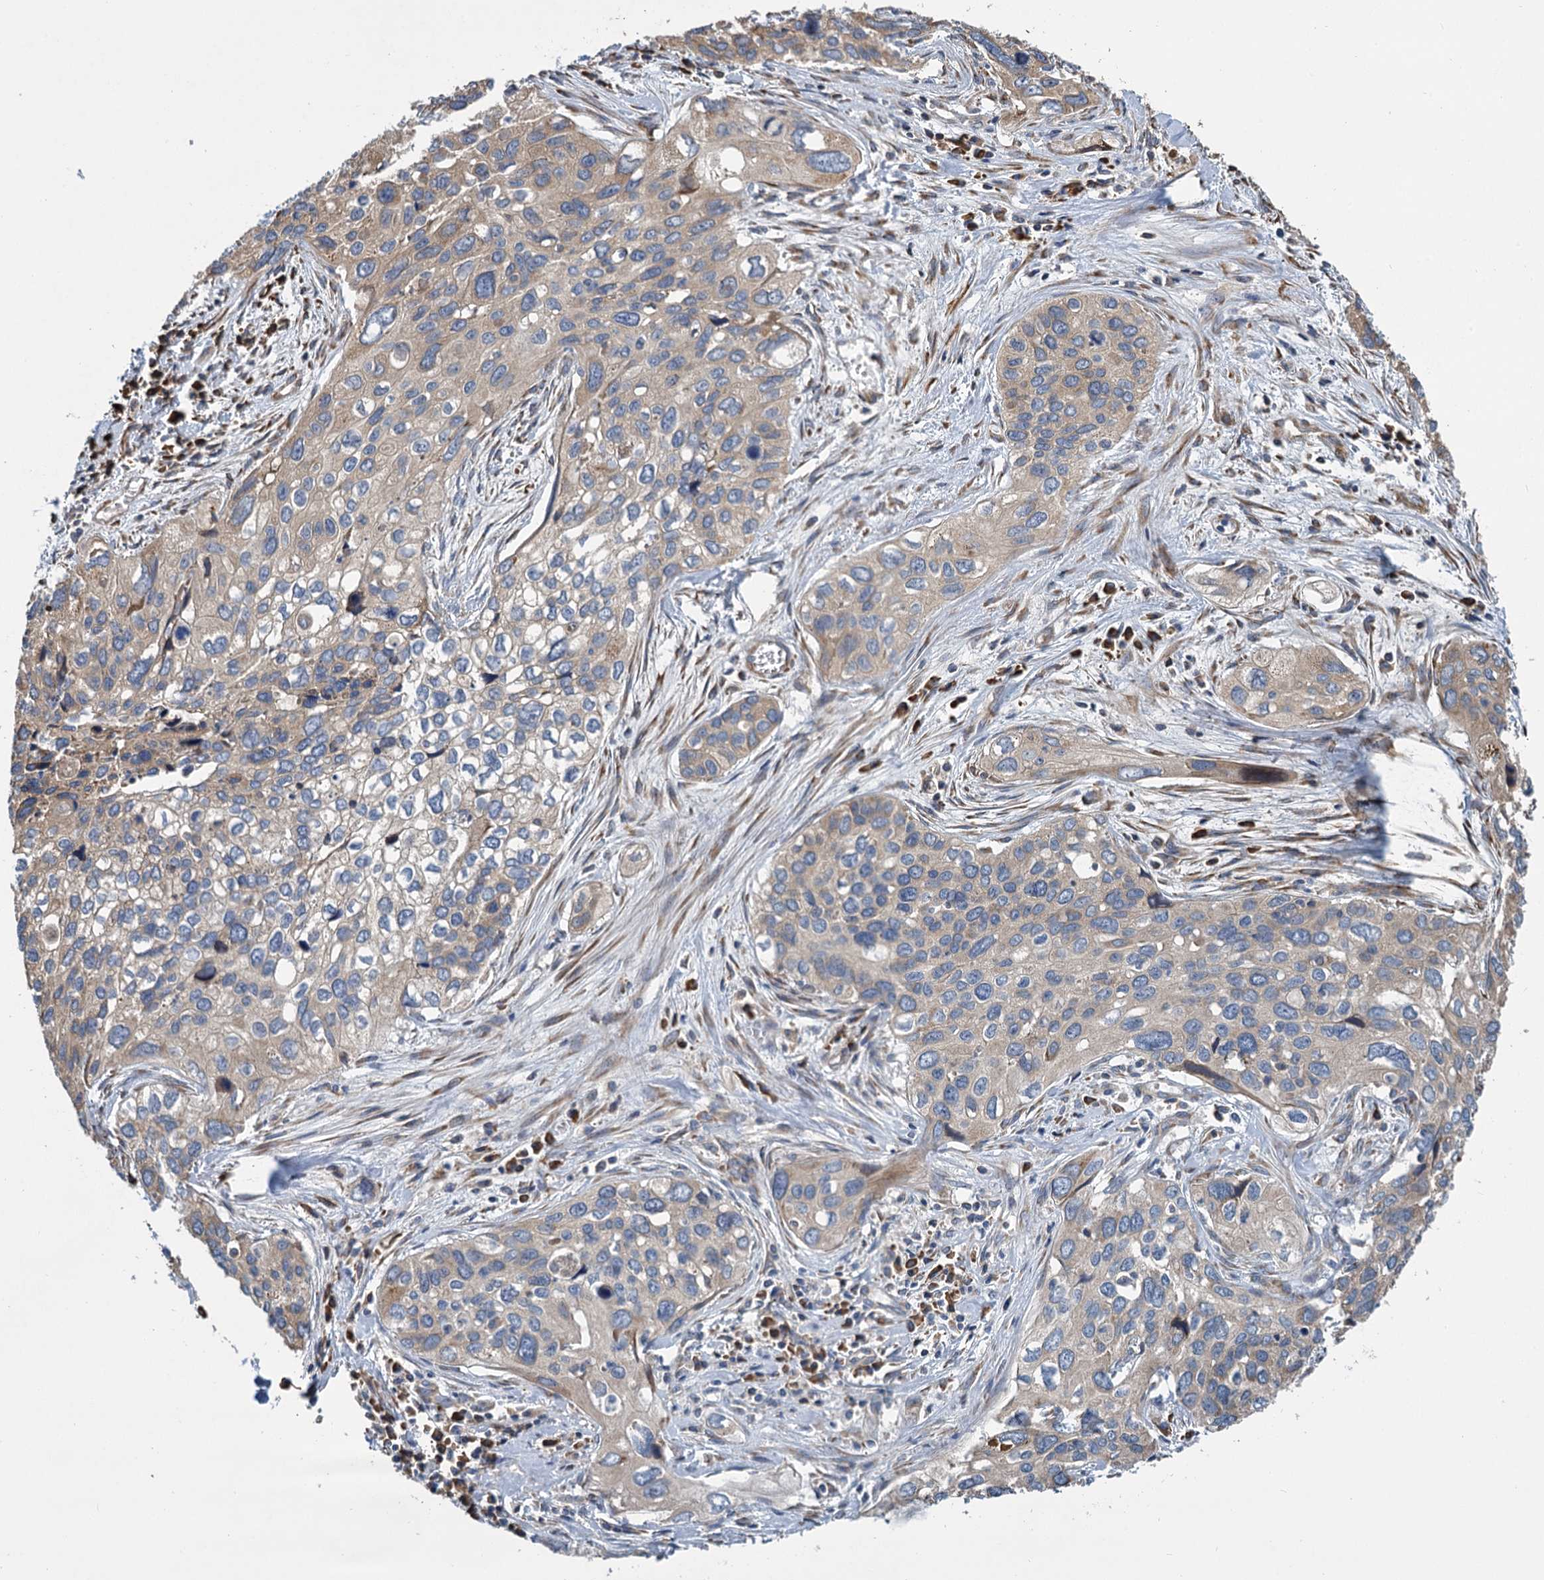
{"staining": {"intensity": "weak", "quantity": "25%-75%", "location": "cytoplasmic/membranous"}, "tissue": "cervical cancer", "cell_type": "Tumor cells", "image_type": "cancer", "snomed": [{"axis": "morphology", "description": "Squamous cell carcinoma, NOS"}, {"axis": "topography", "description": "Cervix"}], "caption": "Immunohistochemical staining of cervical cancer (squamous cell carcinoma) reveals low levels of weak cytoplasmic/membranous positivity in about 25%-75% of tumor cells. Immunohistochemistry (ihc) stains the protein in brown and the nuclei are stained blue.", "gene": "LINS1", "patient": {"sex": "female", "age": 55}}